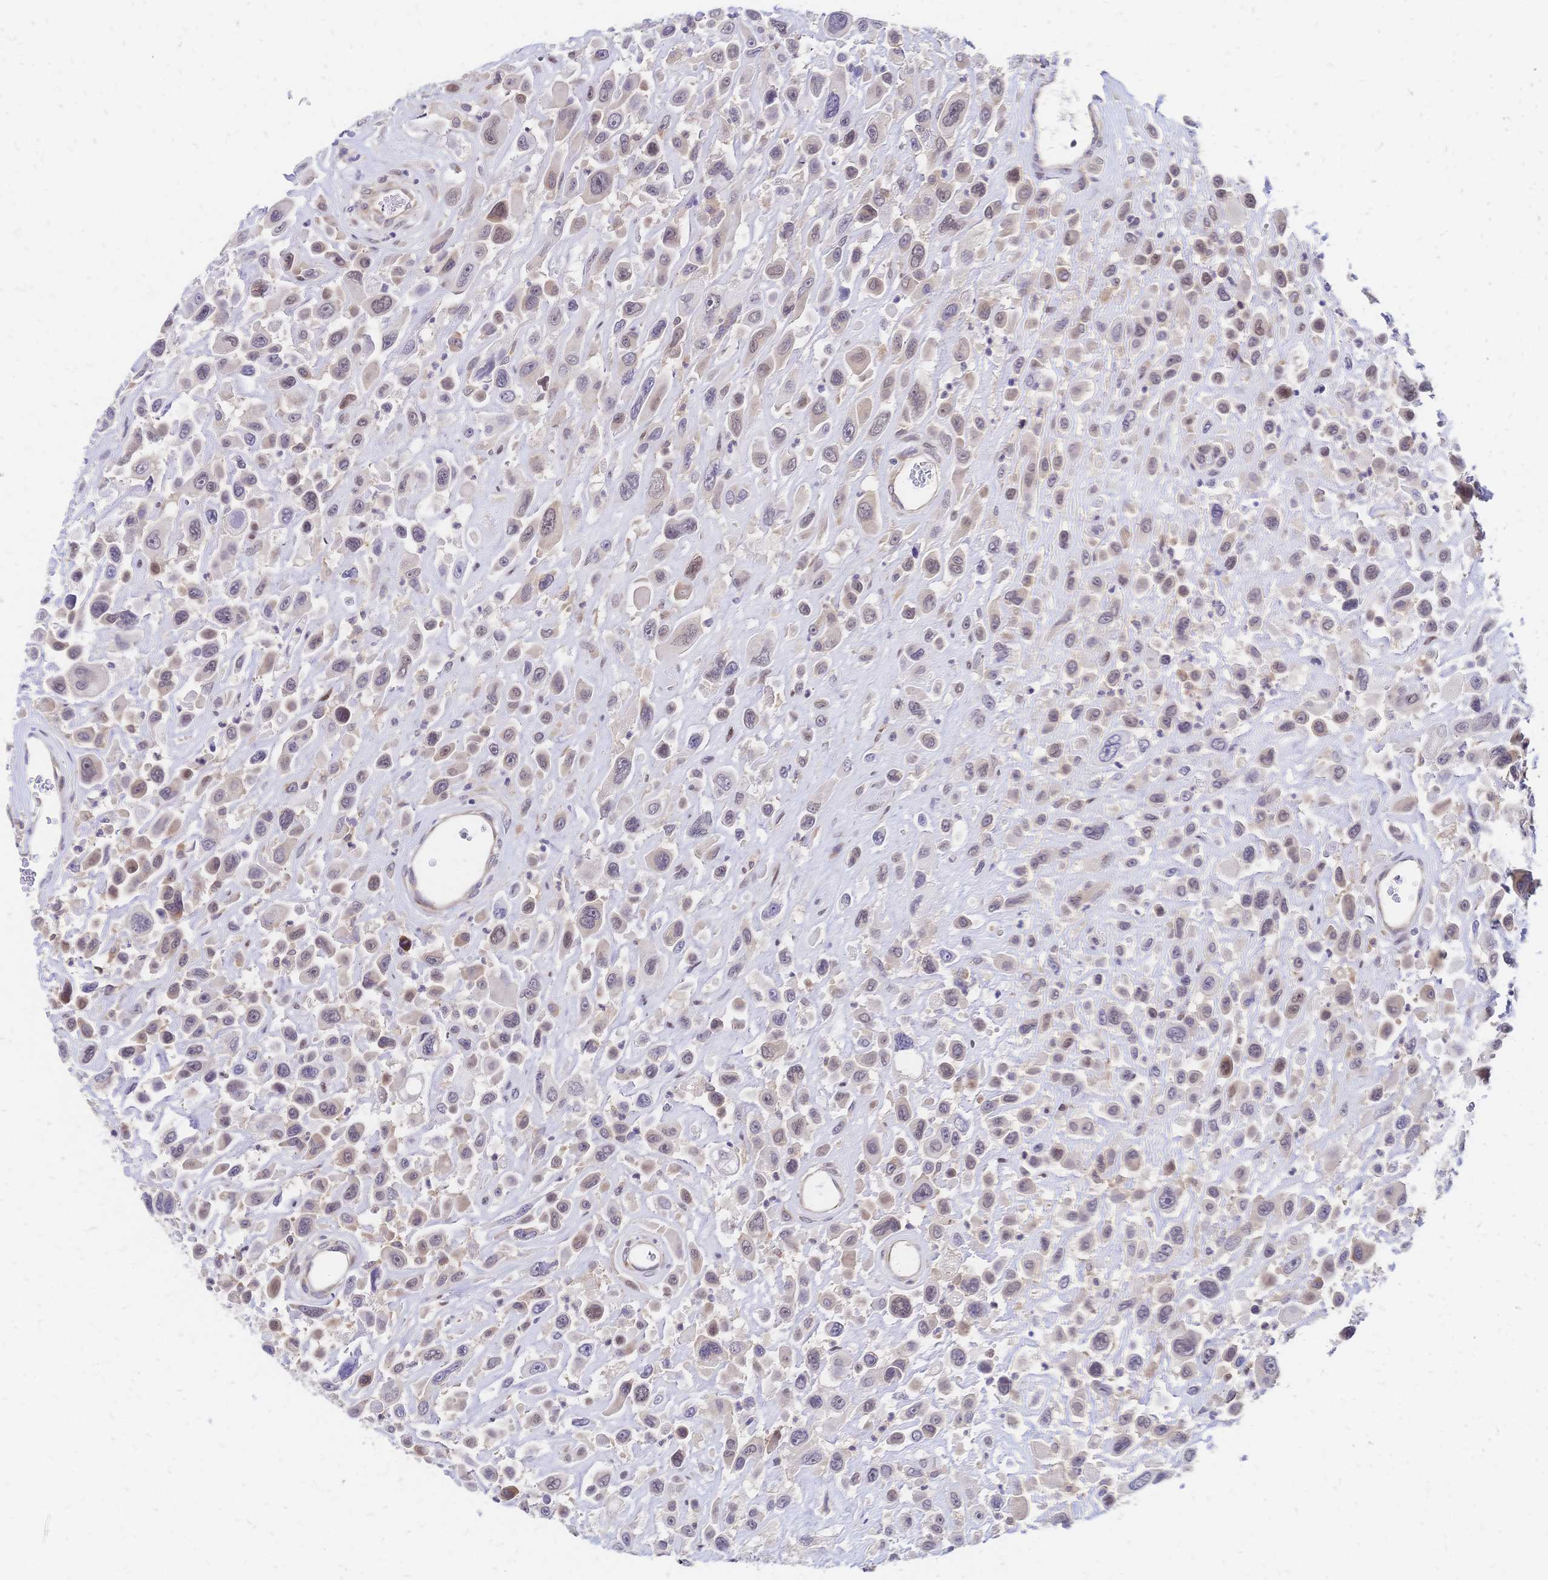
{"staining": {"intensity": "negative", "quantity": "none", "location": "none"}, "tissue": "urothelial cancer", "cell_type": "Tumor cells", "image_type": "cancer", "snomed": [{"axis": "morphology", "description": "Urothelial carcinoma, High grade"}, {"axis": "topography", "description": "Urinary bladder"}], "caption": "DAB (3,3'-diaminobenzidine) immunohistochemical staining of human urothelial cancer shows no significant staining in tumor cells.", "gene": "CBX7", "patient": {"sex": "male", "age": 53}}